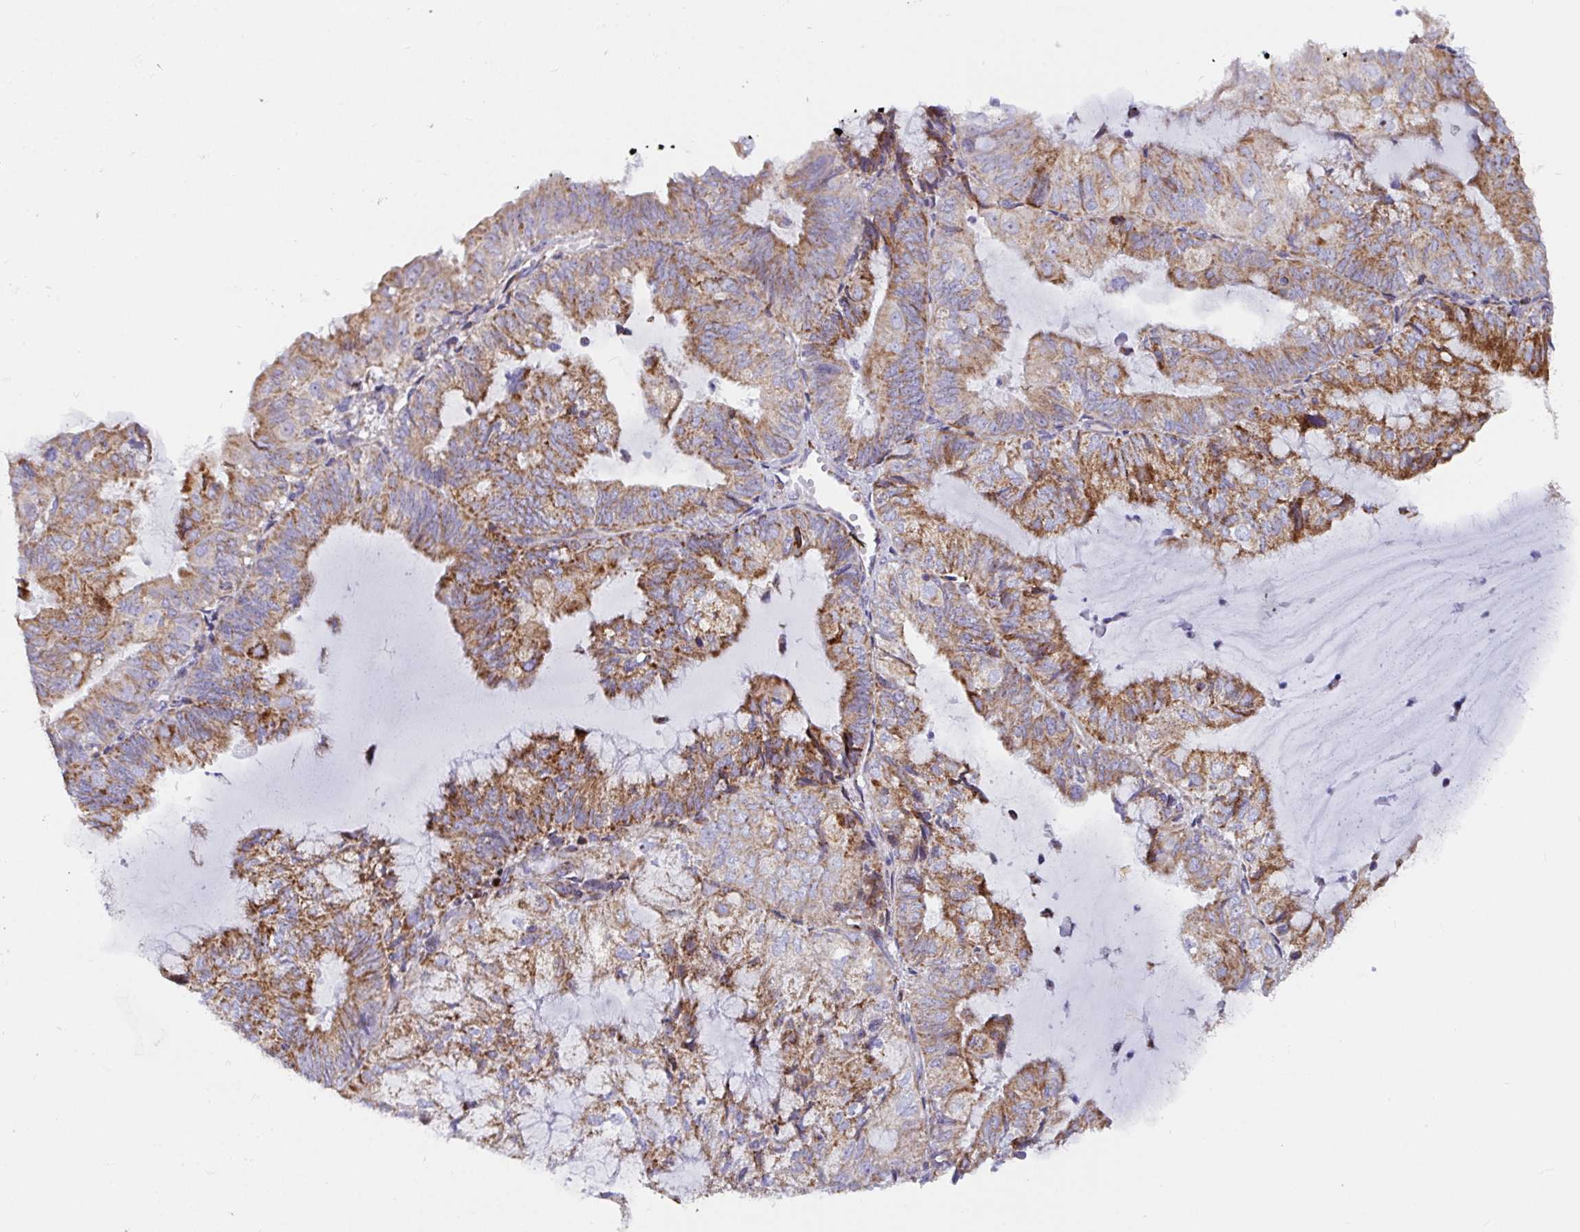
{"staining": {"intensity": "moderate", "quantity": ">75%", "location": "cytoplasmic/membranous"}, "tissue": "endometrial cancer", "cell_type": "Tumor cells", "image_type": "cancer", "snomed": [{"axis": "morphology", "description": "Adenocarcinoma, NOS"}, {"axis": "topography", "description": "Endometrium"}], "caption": "Approximately >75% of tumor cells in human endometrial cancer demonstrate moderate cytoplasmic/membranous protein positivity as visualized by brown immunohistochemical staining.", "gene": "ATP5MJ", "patient": {"sex": "female", "age": 81}}